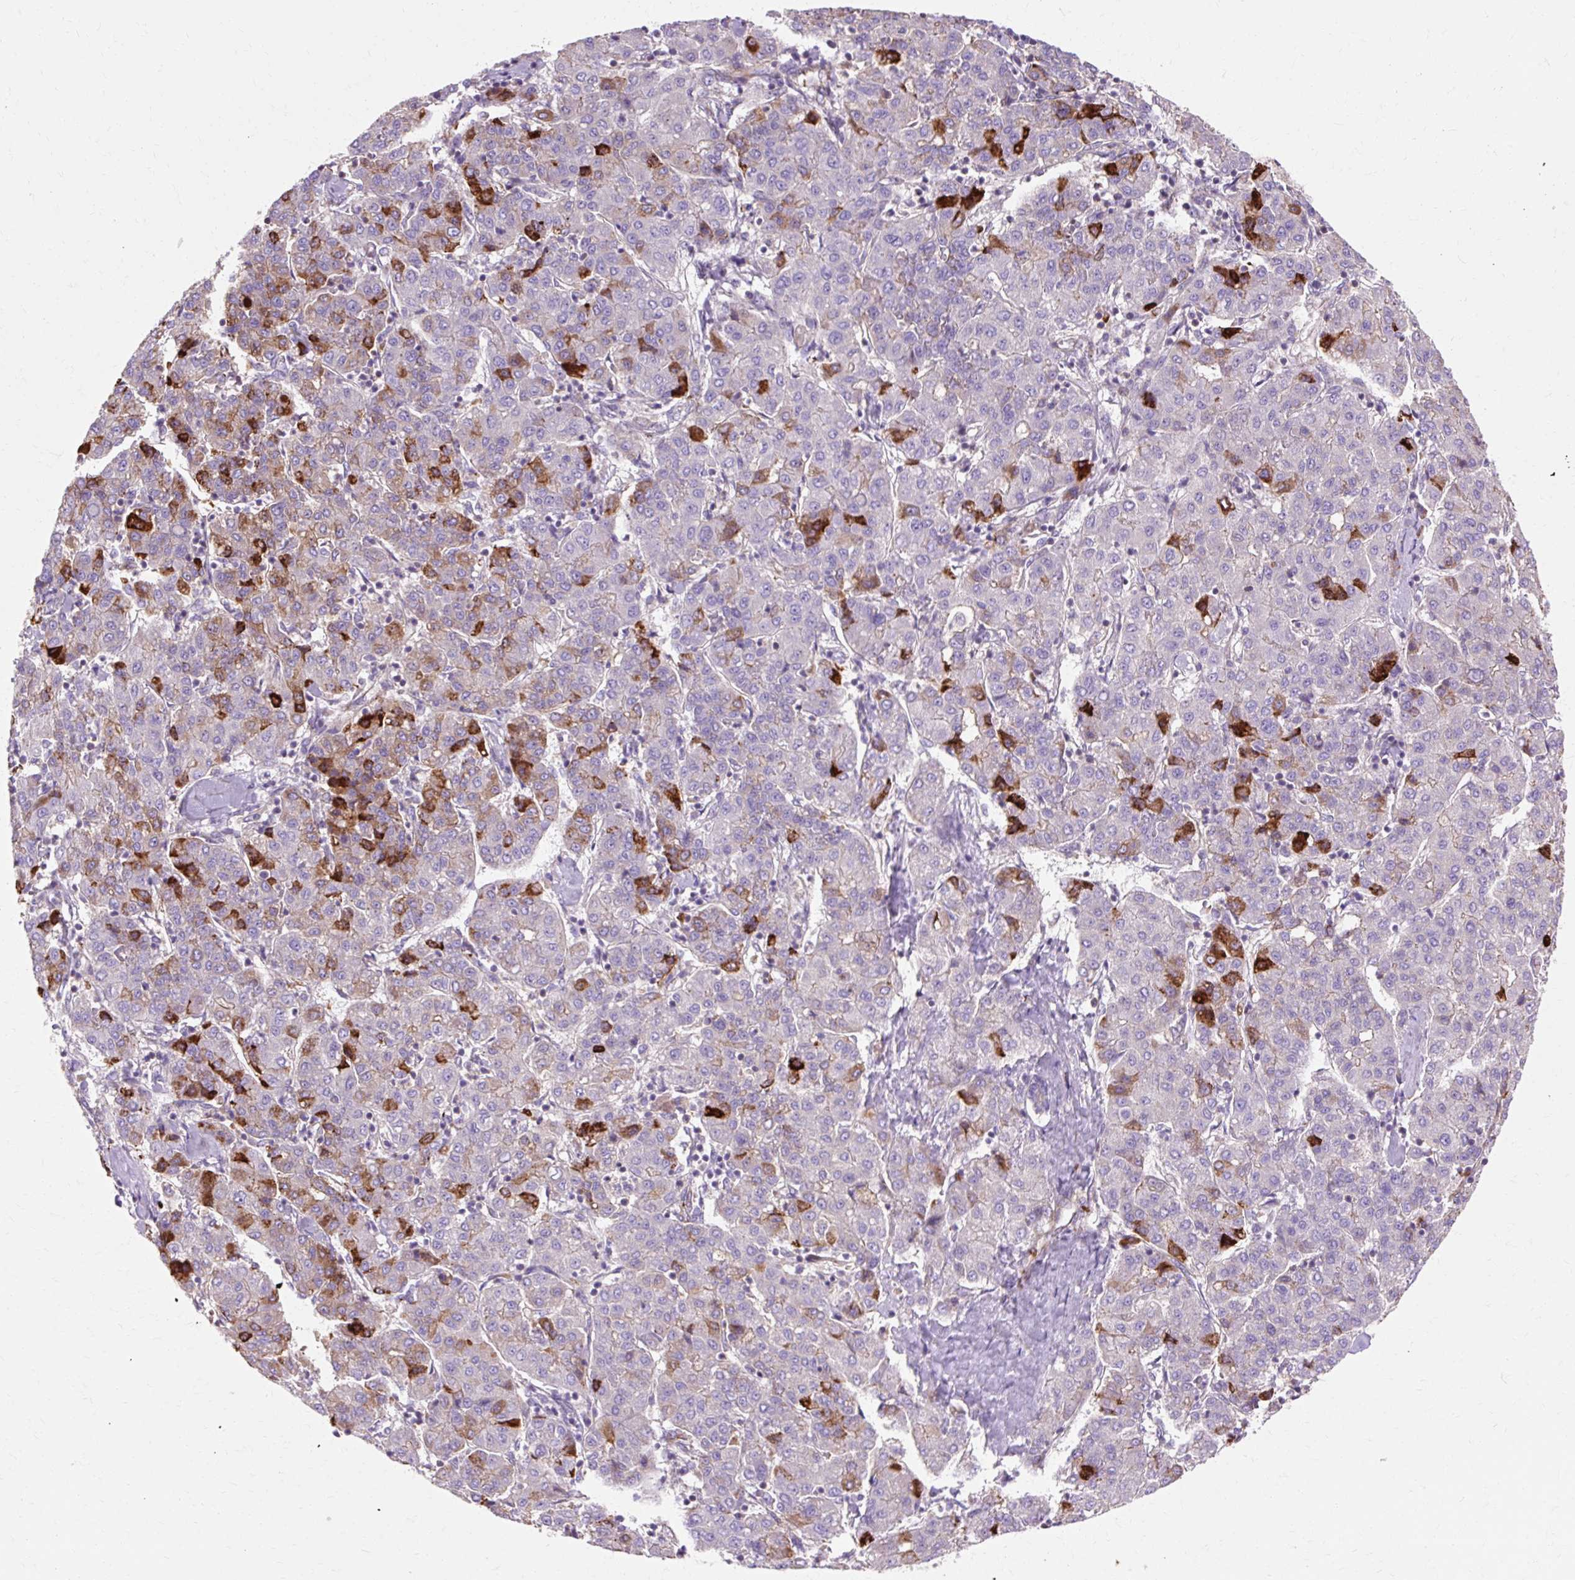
{"staining": {"intensity": "strong", "quantity": "<25%", "location": "cytoplasmic/membranous"}, "tissue": "liver cancer", "cell_type": "Tumor cells", "image_type": "cancer", "snomed": [{"axis": "morphology", "description": "Carcinoma, Hepatocellular, NOS"}, {"axis": "topography", "description": "Liver"}], "caption": "Liver cancer stained with a brown dye shows strong cytoplasmic/membranous positive staining in approximately <25% of tumor cells.", "gene": "TBC1D2B", "patient": {"sex": "male", "age": 65}}